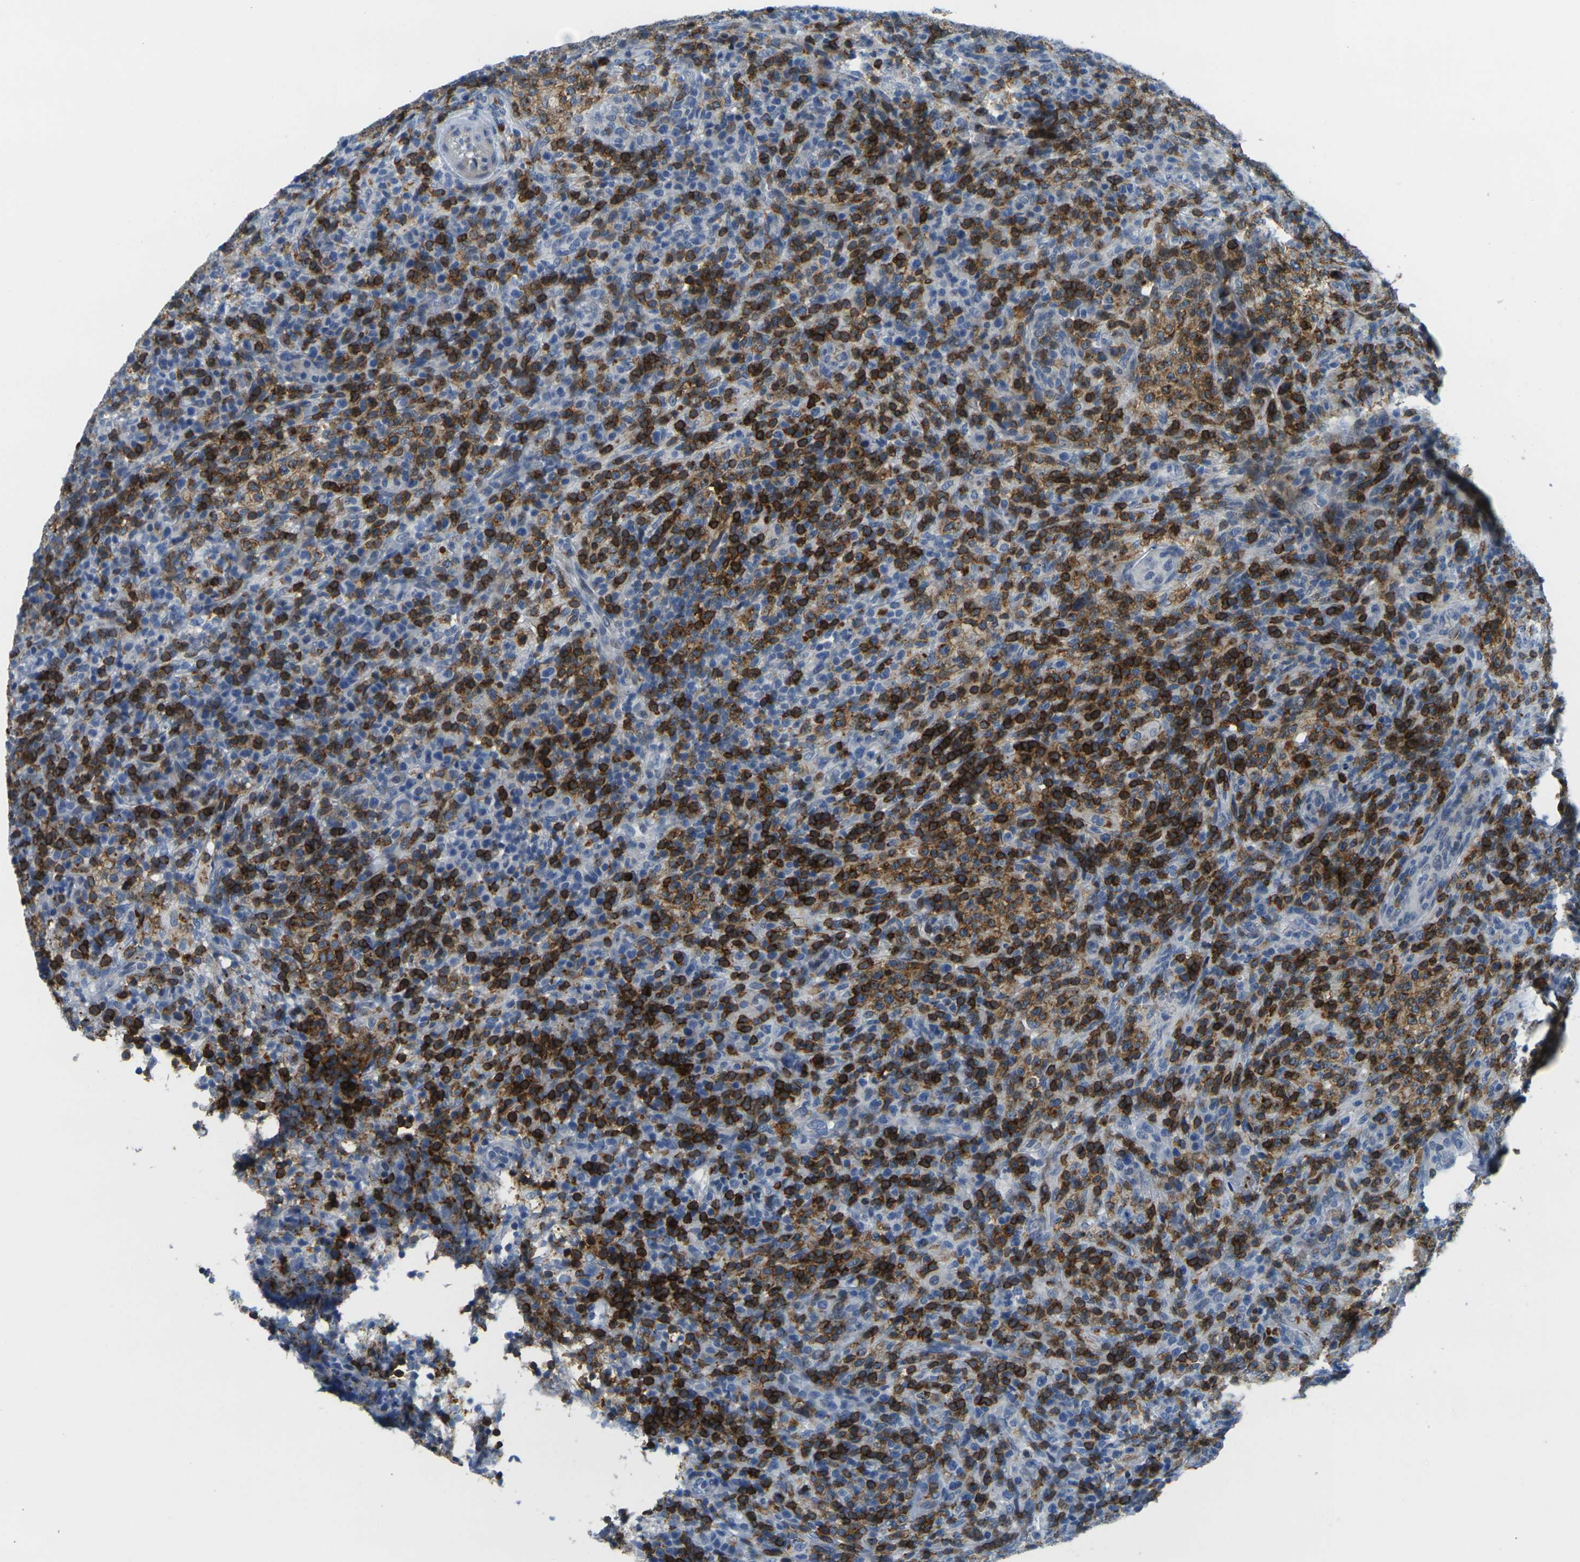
{"staining": {"intensity": "strong", "quantity": "25%-75%", "location": "cytoplasmic/membranous"}, "tissue": "lymphoma", "cell_type": "Tumor cells", "image_type": "cancer", "snomed": [{"axis": "morphology", "description": "Malignant lymphoma, non-Hodgkin's type, High grade"}, {"axis": "topography", "description": "Lymph node"}], "caption": "High-power microscopy captured an immunohistochemistry (IHC) micrograph of high-grade malignant lymphoma, non-Hodgkin's type, revealing strong cytoplasmic/membranous expression in approximately 25%-75% of tumor cells.", "gene": "CD3D", "patient": {"sex": "female", "age": 76}}